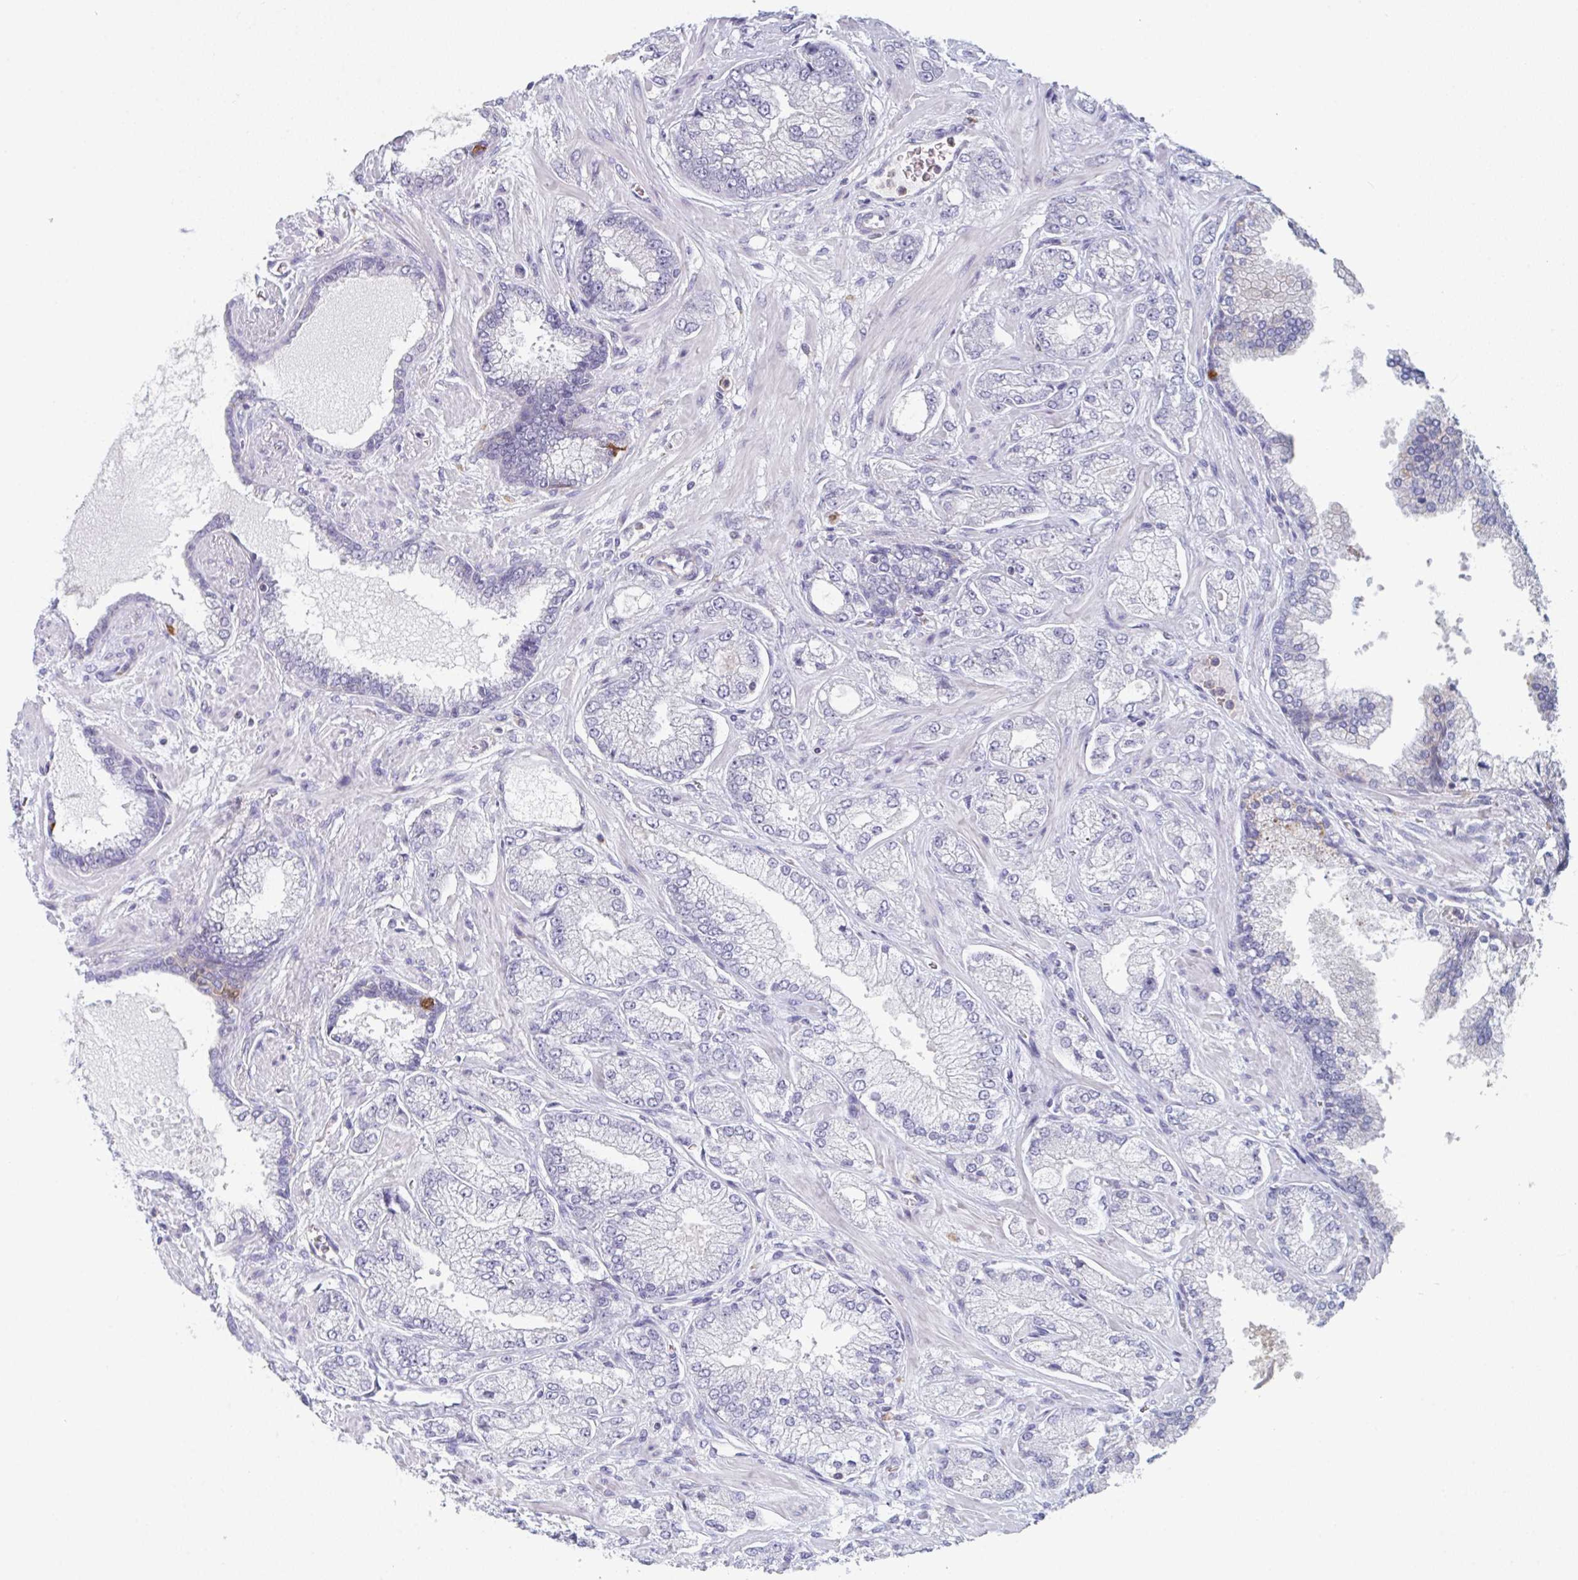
{"staining": {"intensity": "negative", "quantity": "none", "location": "none"}, "tissue": "prostate cancer", "cell_type": "Tumor cells", "image_type": "cancer", "snomed": [{"axis": "morphology", "description": "Normal tissue, NOS"}, {"axis": "morphology", "description": "Adenocarcinoma, High grade"}, {"axis": "topography", "description": "Prostate"}, {"axis": "topography", "description": "Peripheral nerve tissue"}], "caption": "This is an immunohistochemistry (IHC) image of human prostate cancer. There is no positivity in tumor cells.", "gene": "DISP2", "patient": {"sex": "male", "age": 68}}